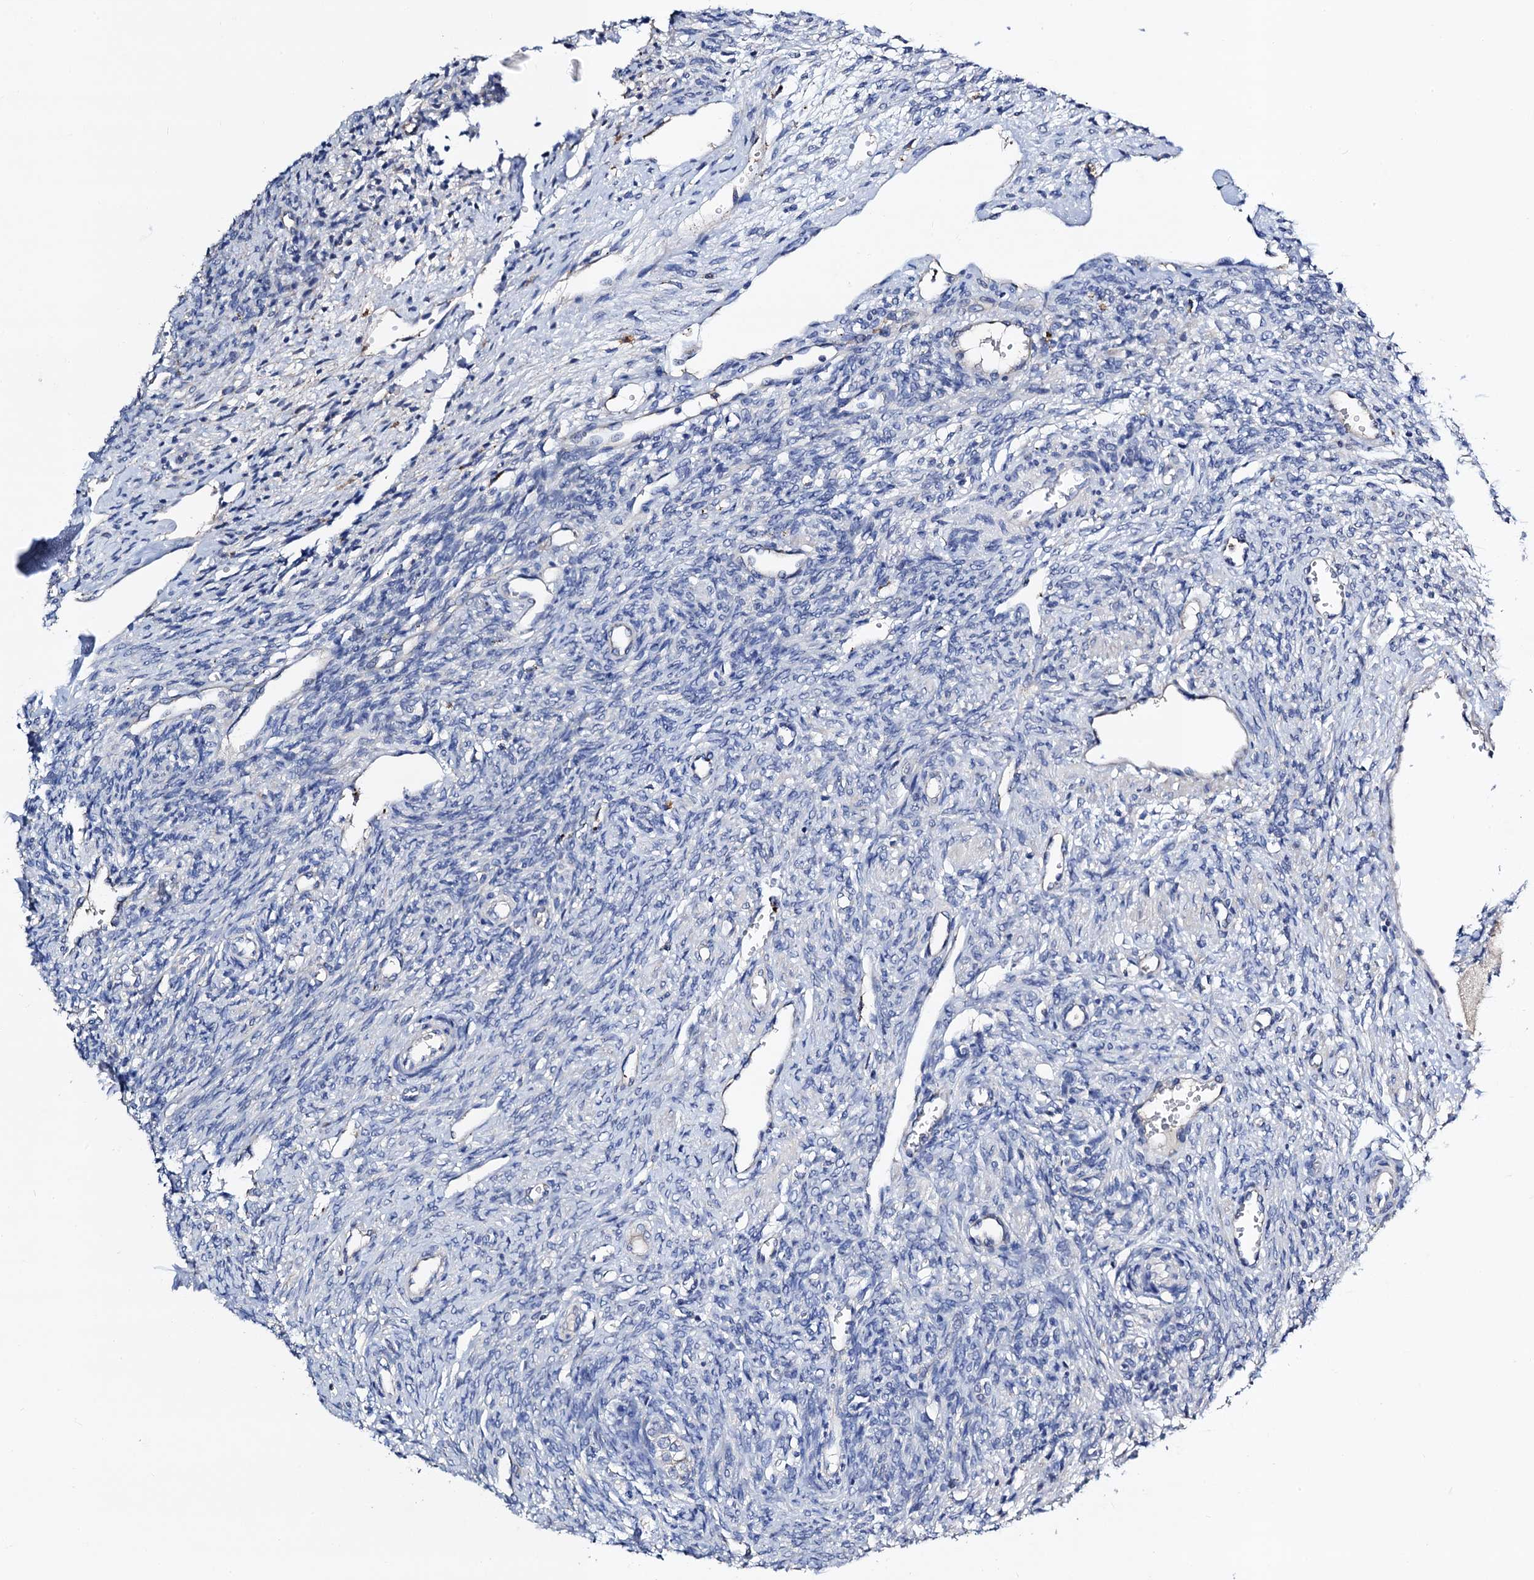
{"staining": {"intensity": "negative", "quantity": "none", "location": "none"}, "tissue": "ovary", "cell_type": "Ovarian stroma cells", "image_type": "normal", "snomed": [{"axis": "morphology", "description": "Normal tissue, NOS"}, {"axis": "topography", "description": "Ovary"}], "caption": "This is an immunohistochemistry (IHC) photomicrograph of benign ovary. There is no expression in ovarian stroma cells.", "gene": "FREM3", "patient": {"sex": "female", "age": 41}}